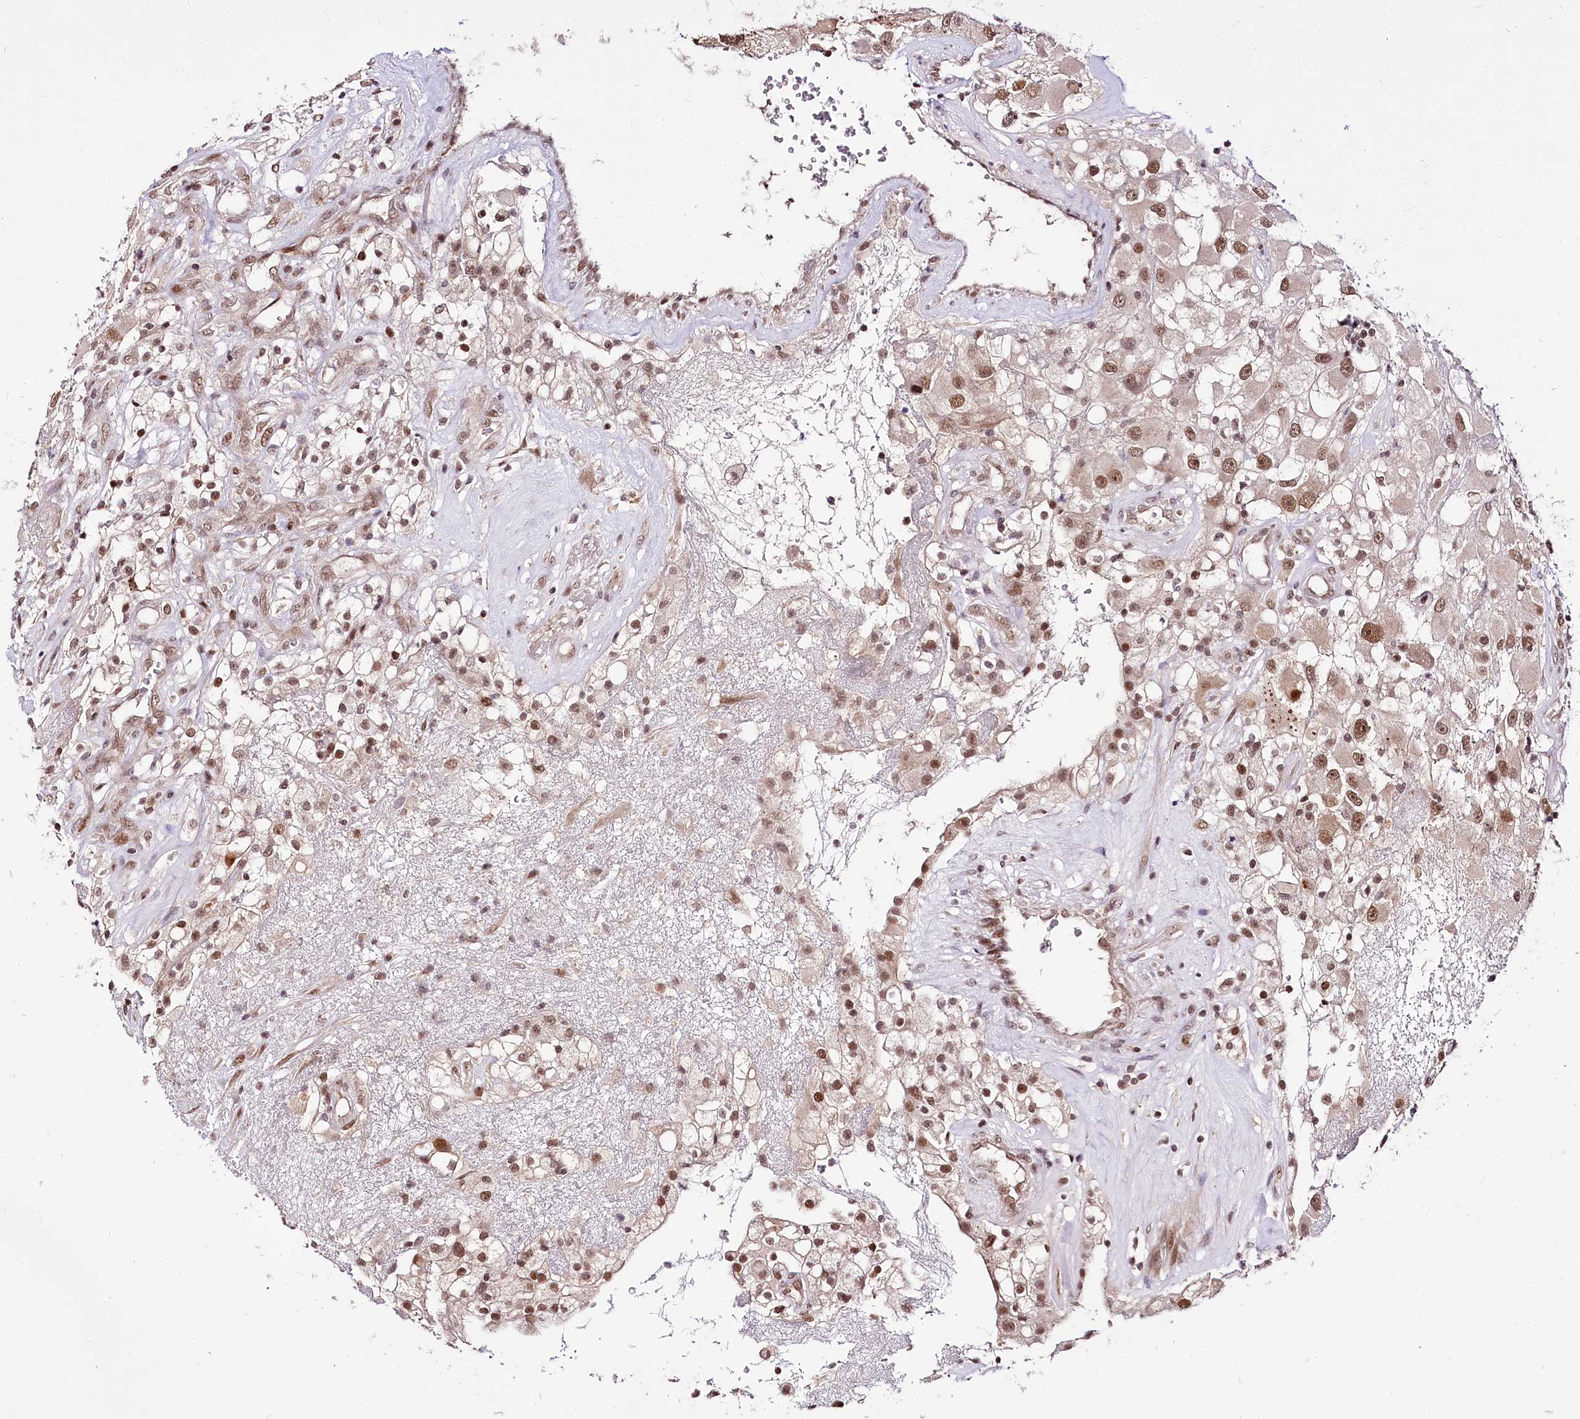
{"staining": {"intensity": "moderate", "quantity": ">75%", "location": "nuclear"}, "tissue": "renal cancer", "cell_type": "Tumor cells", "image_type": "cancer", "snomed": [{"axis": "morphology", "description": "Adenocarcinoma, NOS"}, {"axis": "topography", "description": "Kidney"}], "caption": "Protein expression analysis of human renal cancer (adenocarcinoma) reveals moderate nuclear staining in about >75% of tumor cells.", "gene": "POLA2", "patient": {"sex": "female", "age": 52}}